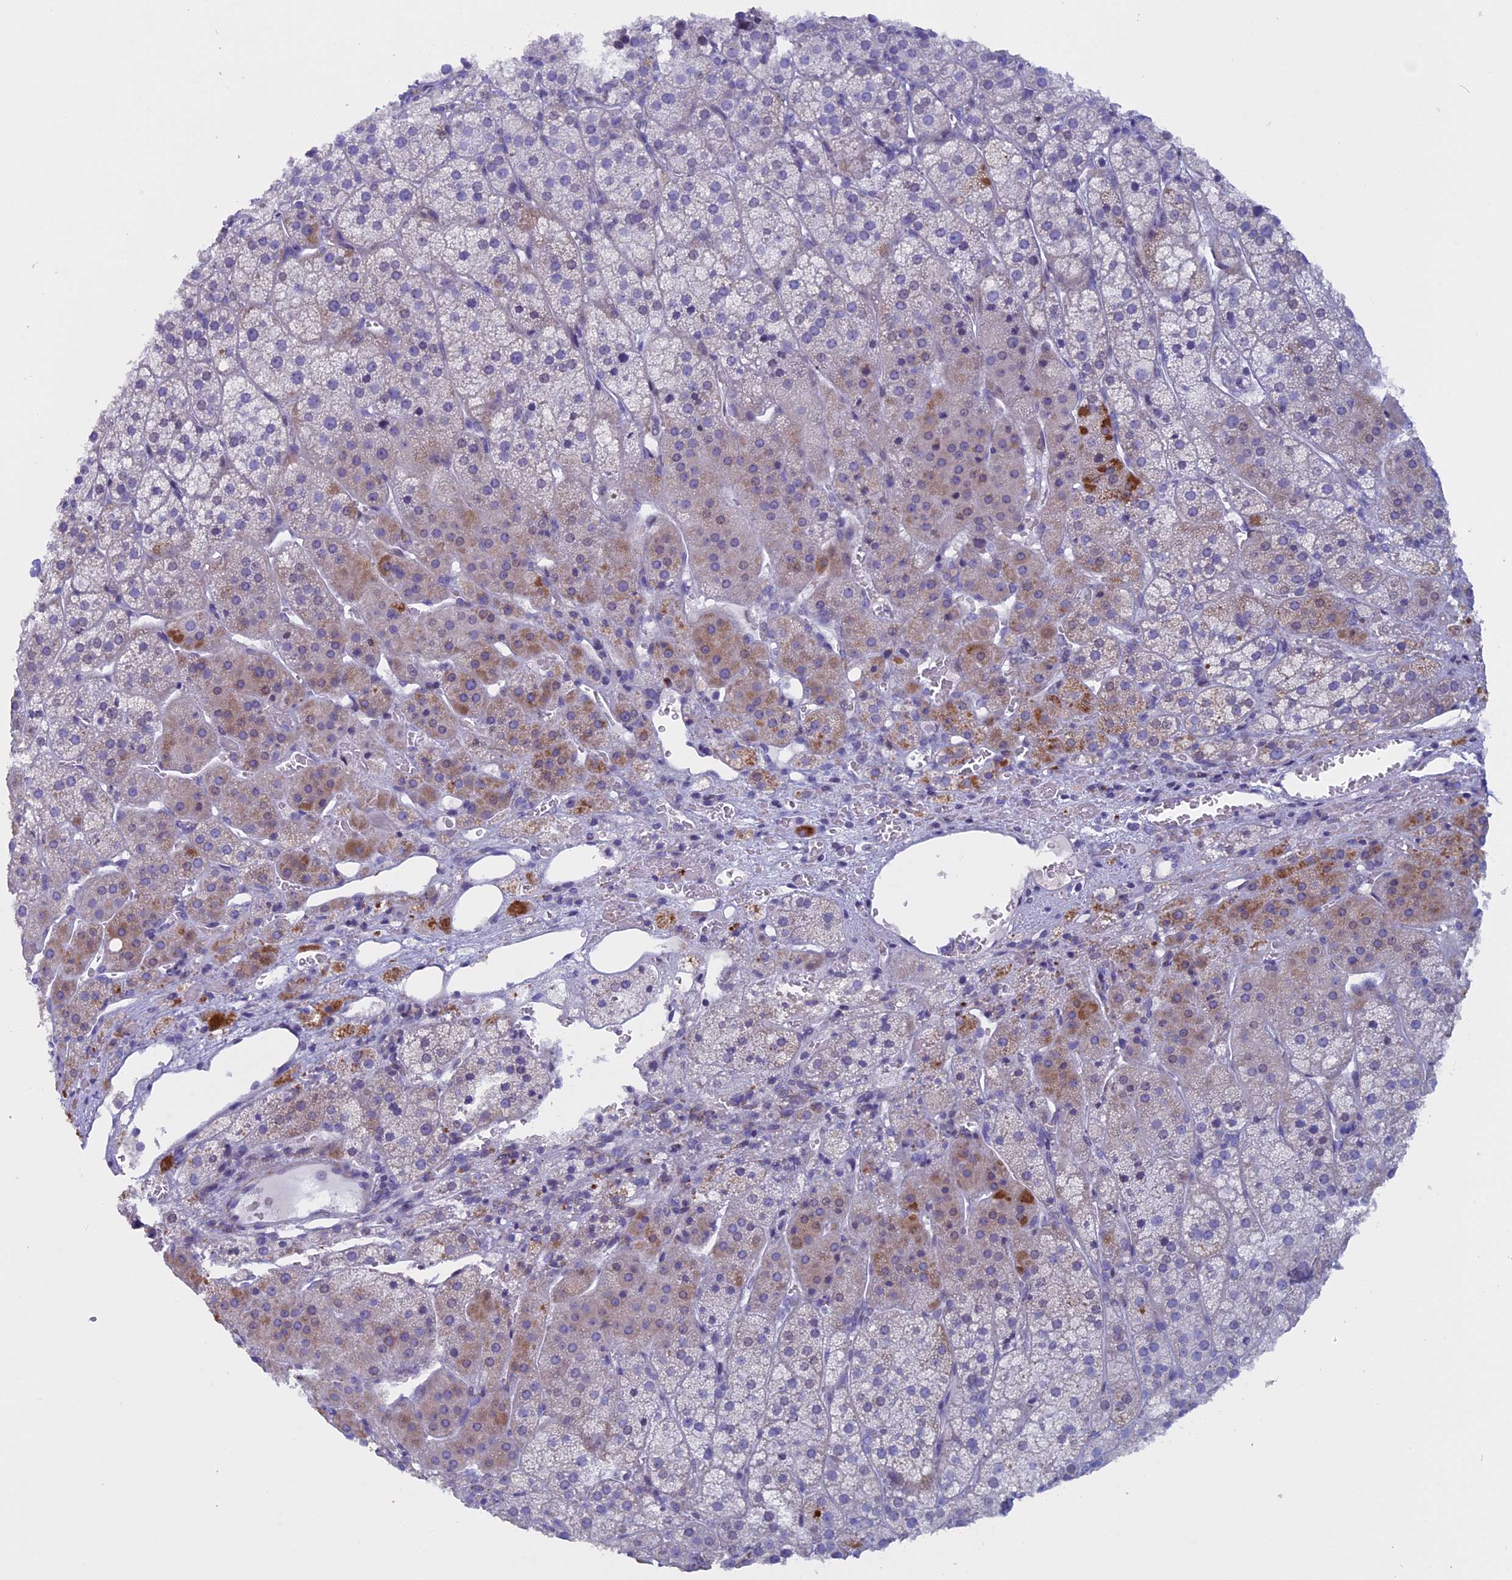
{"staining": {"intensity": "moderate", "quantity": "<25%", "location": "cytoplasmic/membranous"}, "tissue": "adrenal gland", "cell_type": "Glandular cells", "image_type": "normal", "snomed": [{"axis": "morphology", "description": "Normal tissue, NOS"}, {"axis": "topography", "description": "Adrenal gland"}], "caption": "Immunohistochemistry (IHC) (DAB (3,3'-diaminobenzidine)) staining of unremarkable adrenal gland displays moderate cytoplasmic/membranous protein positivity in approximately <25% of glandular cells. (brown staining indicates protein expression, while blue staining denotes nuclei).", "gene": "ZNF563", "patient": {"sex": "female", "age": 44}}